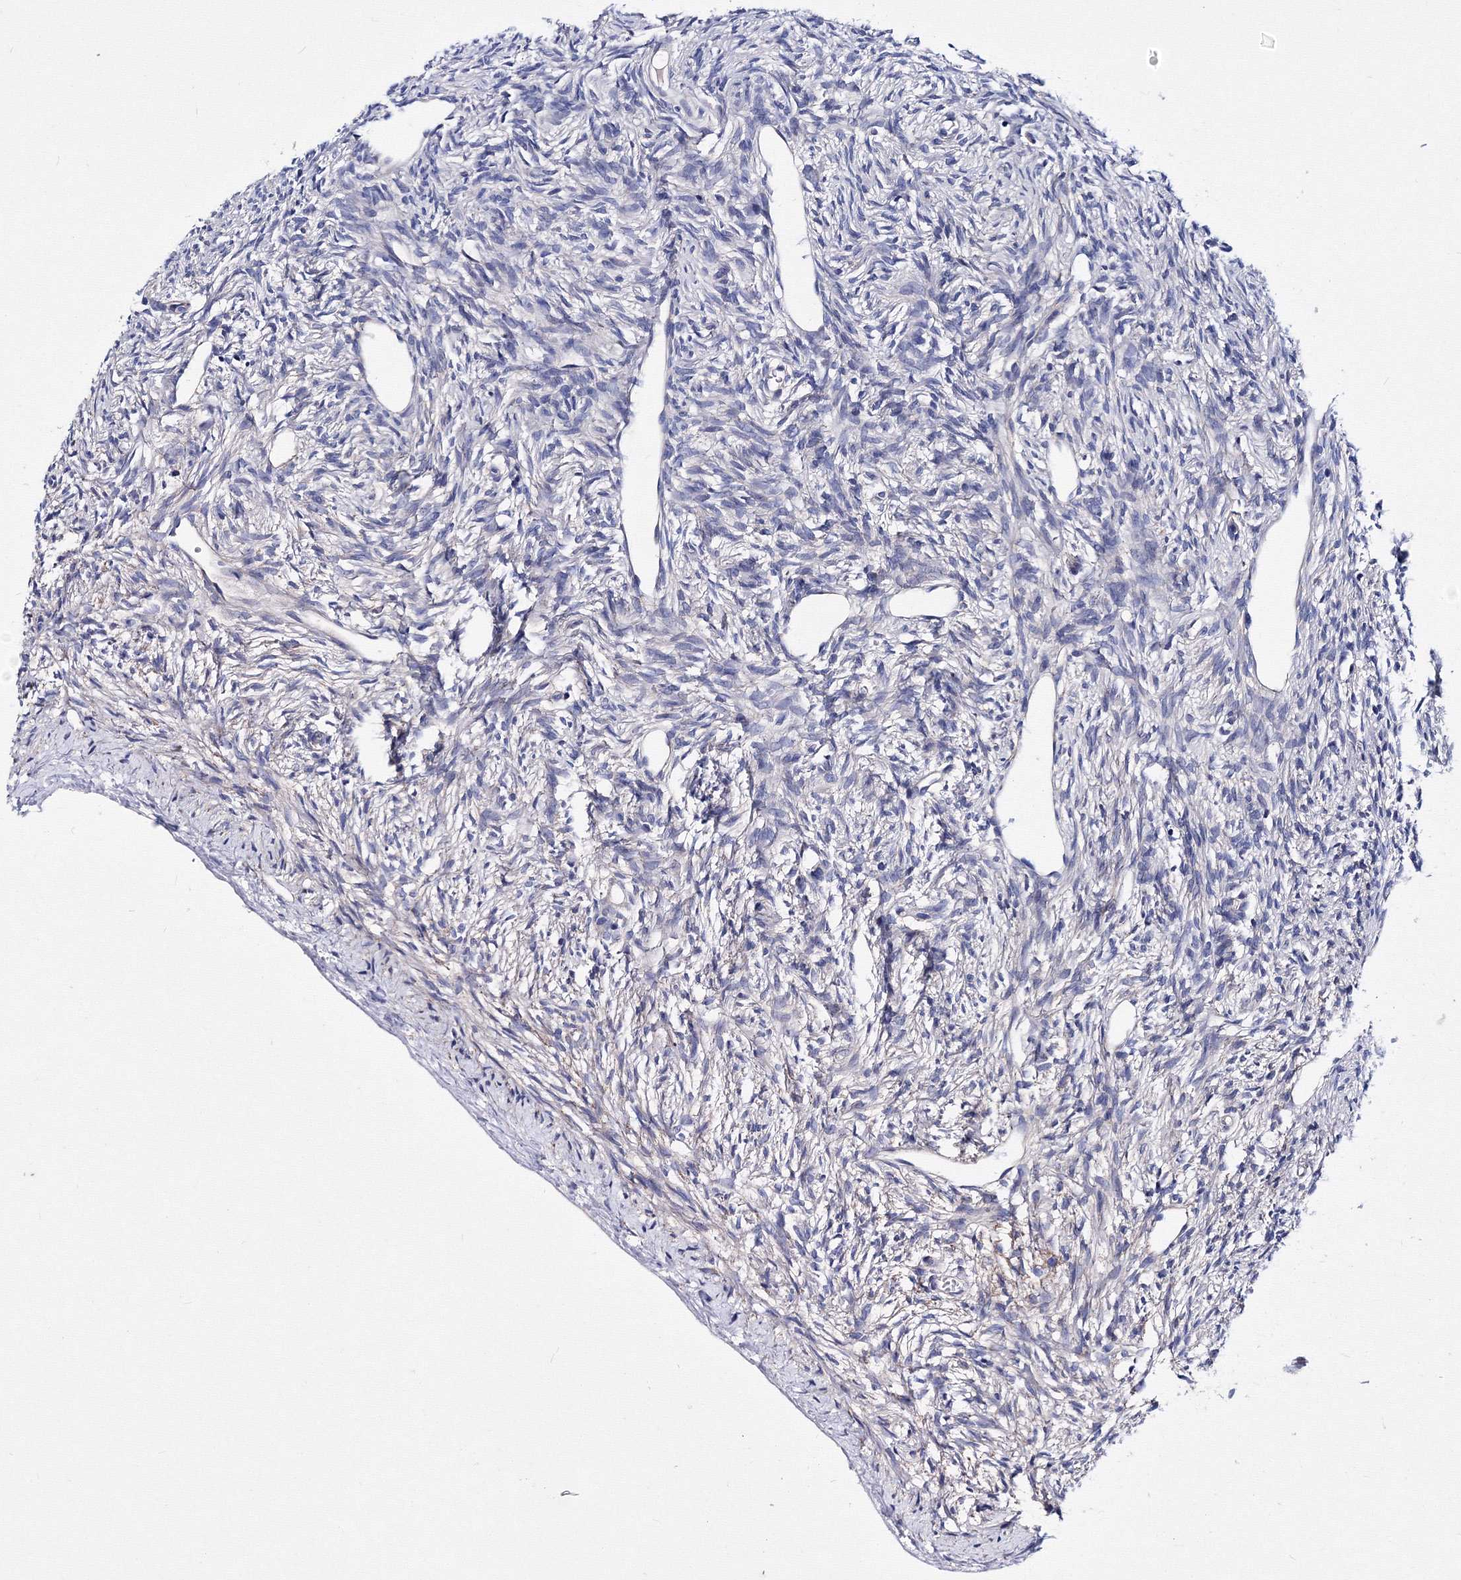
{"staining": {"intensity": "negative", "quantity": "none", "location": "none"}, "tissue": "ovary", "cell_type": "Follicle cells", "image_type": "normal", "snomed": [{"axis": "morphology", "description": "Normal tissue, NOS"}, {"axis": "topography", "description": "Ovary"}], "caption": "There is no significant expression in follicle cells of ovary. Brightfield microscopy of immunohistochemistry stained with DAB (brown) and hematoxylin (blue), captured at high magnification.", "gene": "TRPM2", "patient": {"sex": "female", "age": 33}}